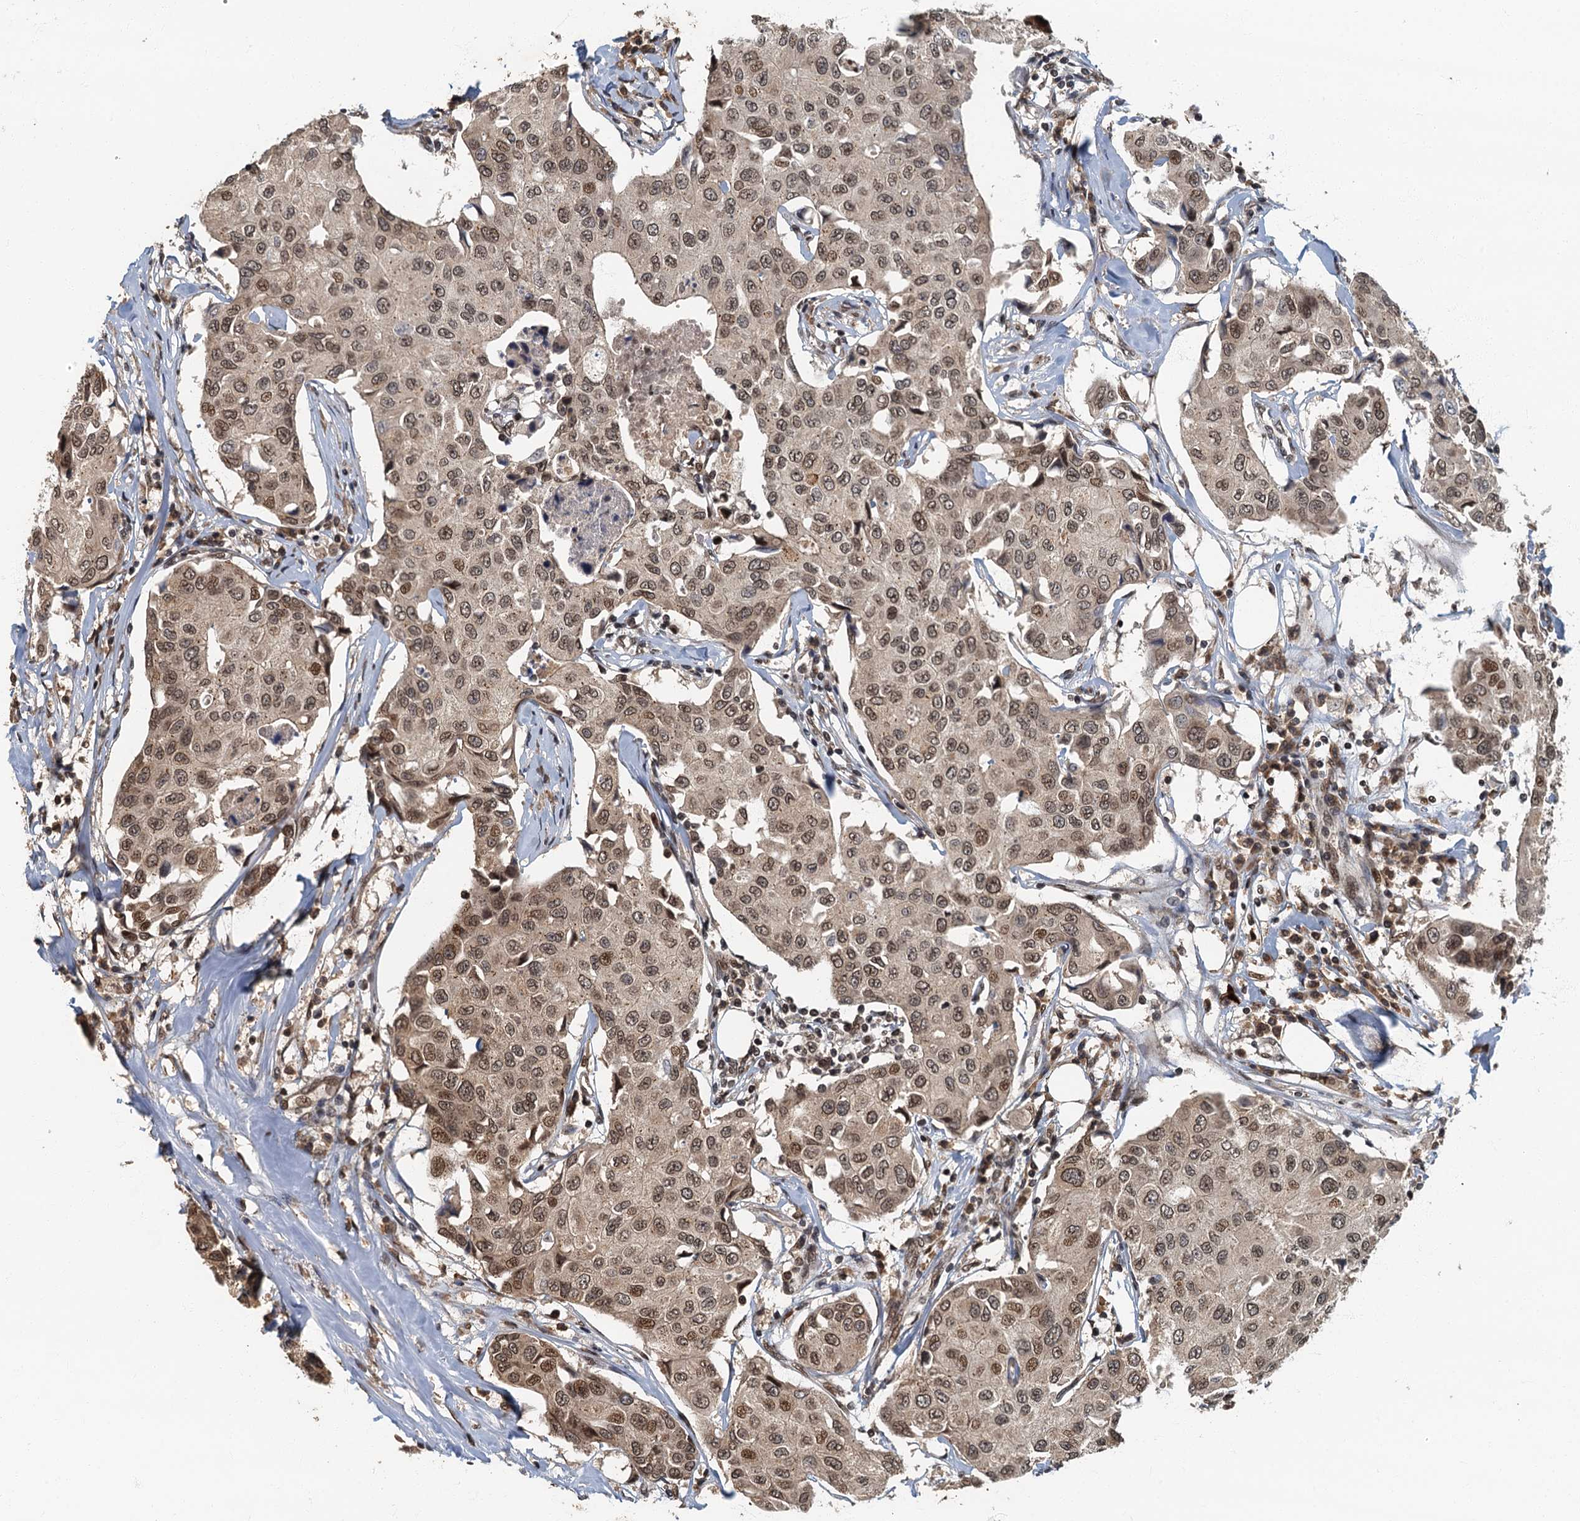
{"staining": {"intensity": "moderate", "quantity": ">75%", "location": "nuclear"}, "tissue": "breast cancer", "cell_type": "Tumor cells", "image_type": "cancer", "snomed": [{"axis": "morphology", "description": "Duct carcinoma"}, {"axis": "topography", "description": "Breast"}], "caption": "Immunohistochemical staining of breast cancer (invasive ductal carcinoma) exhibits medium levels of moderate nuclear staining in about >75% of tumor cells. (IHC, brightfield microscopy, high magnification).", "gene": "CKAP2L", "patient": {"sex": "female", "age": 80}}